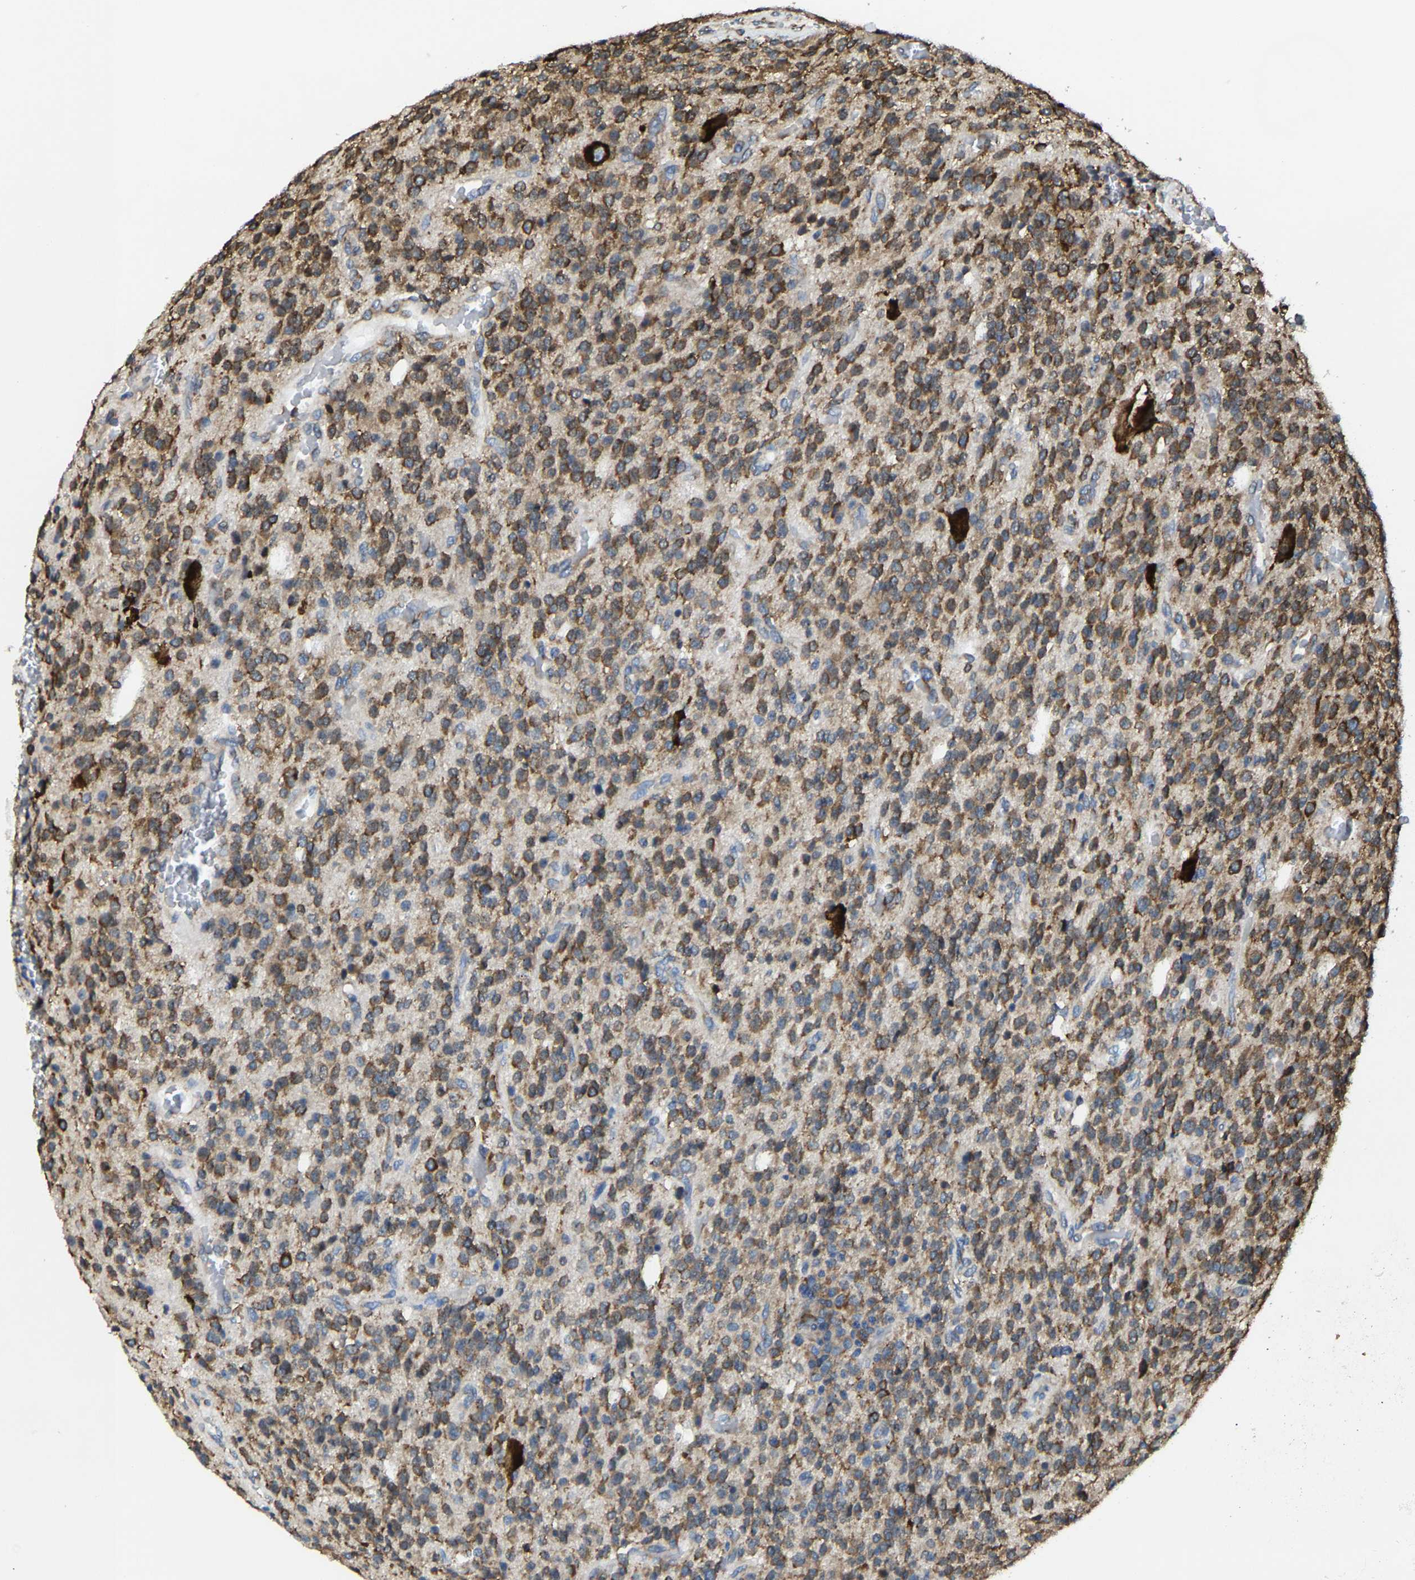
{"staining": {"intensity": "strong", "quantity": ">75%", "location": "cytoplasmic/membranous"}, "tissue": "glioma", "cell_type": "Tumor cells", "image_type": "cancer", "snomed": [{"axis": "morphology", "description": "Glioma, malignant, High grade"}, {"axis": "topography", "description": "Brain"}], "caption": "A high-resolution image shows IHC staining of glioma, which reveals strong cytoplasmic/membranous staining in about >75% of tumor cells. The protein of interest is stained brown, and the nuclei are stained in blue (DAB (3,3'-diaminobenzidine) IHC with brightfield microscopy, high magnification).", "gene": "G3BP2", "patient": {"sex": "male", "age": 34}}